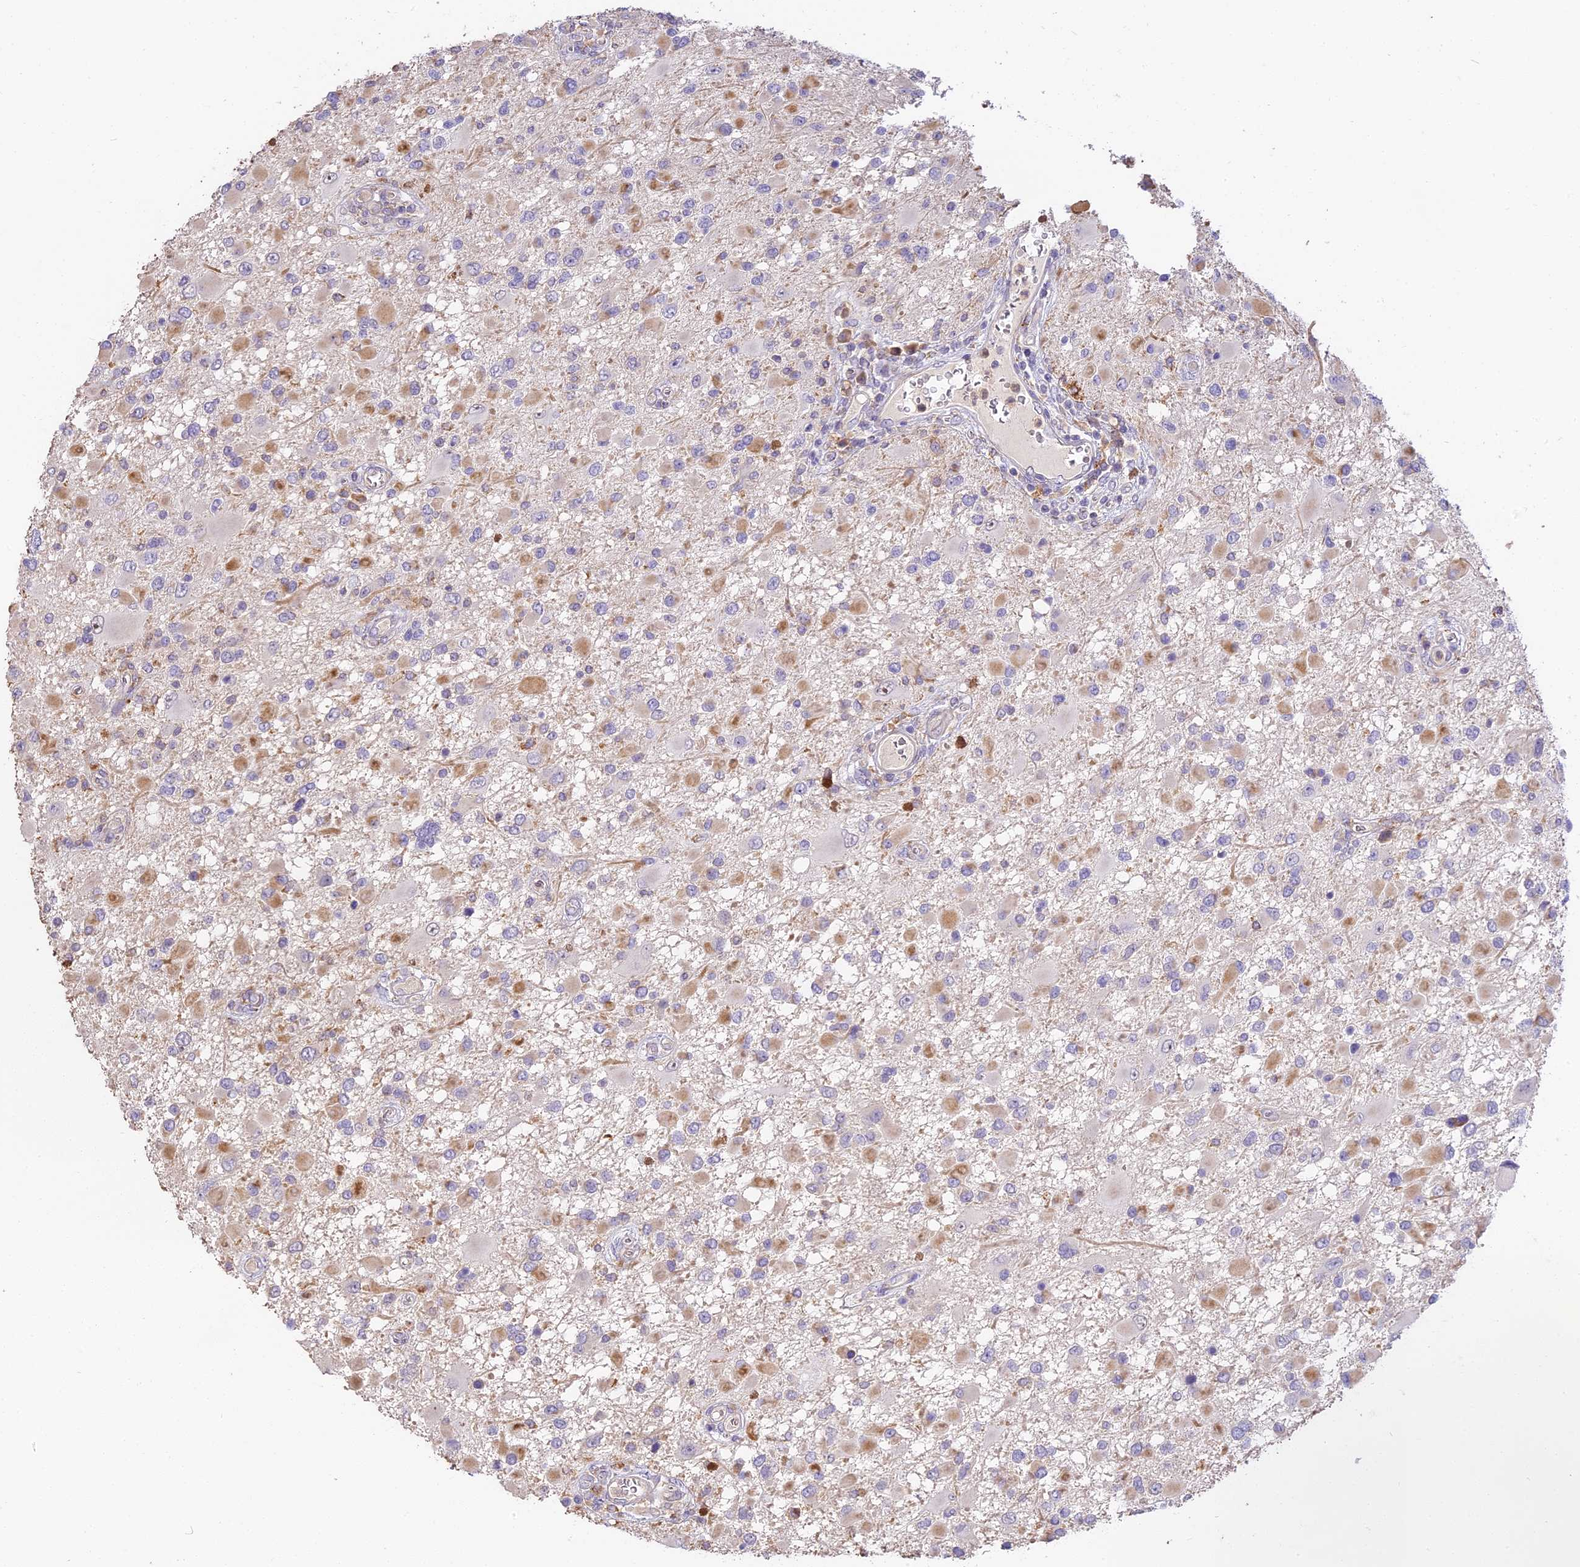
{"staining": {"intensity": "negative", "quantity": "none", "location": "none"}, "tissue": "glioma", "cell_type": "Tumor cells", "image_type": "cancer", "snomed": [{"axis": "morphology", "description": "Glioma, malignant, High grade"}, {"axis": "topography", "description": "Brain"}], "caption": "Immunohistochemistry of human malignant high-grade glioma shows no positivity in tumor cells. The staining is performed using DAB brown chromogen with nuclei counter-stained in using hematoxylin.", "gene": "NOD2", "patient": {"sex": "male", "age": 53}}